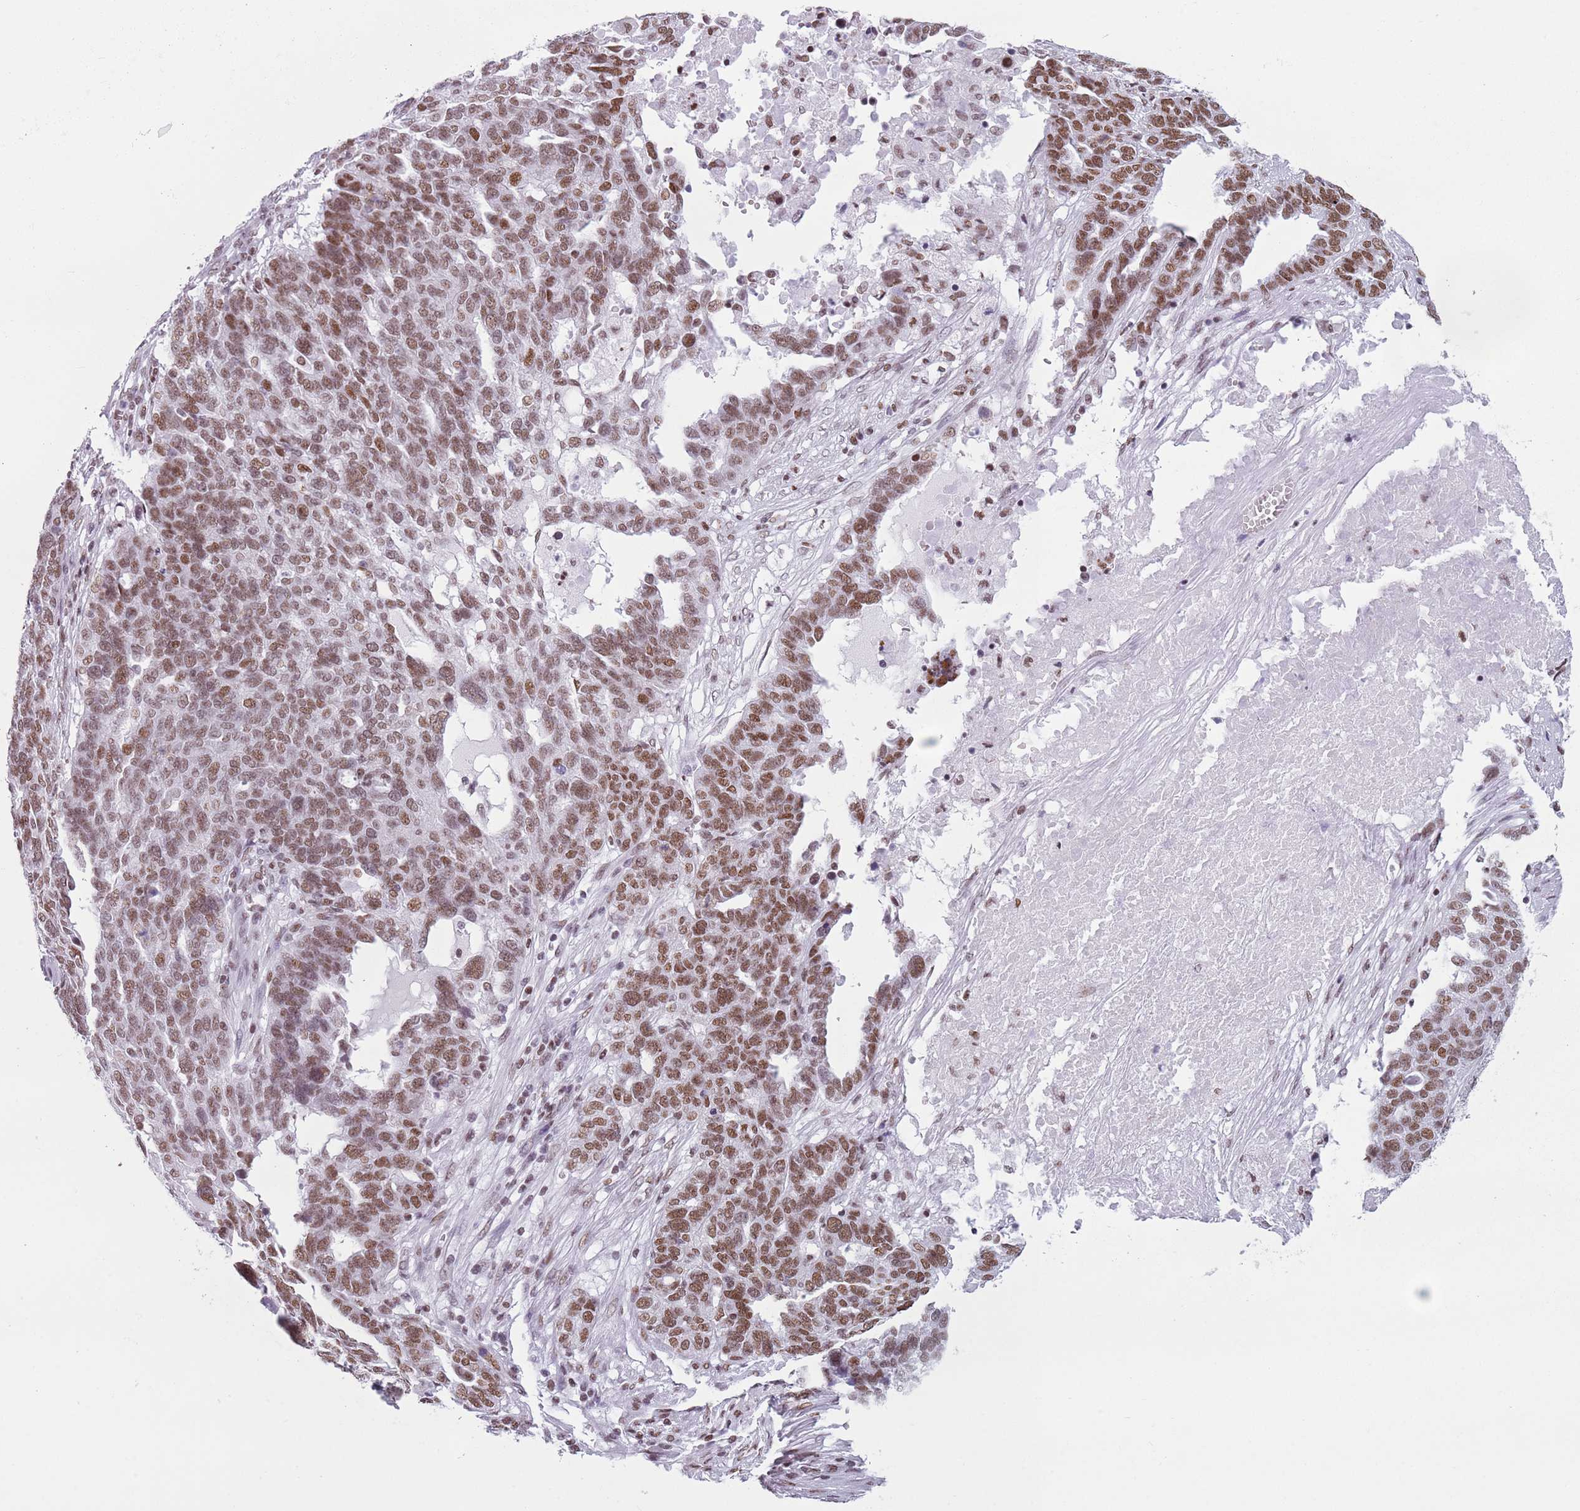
{"staining": {"intensity": "moderate", "quantity": ">75%", "location": "nuclear"}, "tissue": "ovarian cancer", "cell_type": "Tumor cells", "image_type": "cancer", "snomed": [{"axis": "morphology", "description": "Cystadenocarcinoma, serous, NOS"}, {"axis": "topography", "description": "Ovary"}], "caption": "Ovarian serous cystadenocarcinoma stained for a protein exhibits moderate nuclear positivity in tumor cells. (DAB (3,3'-diaminobenzidine) IHC, brown staining for protein, blue staining for nuclei).", "gene": "FAM104B", "patient": {"sex": "female", "age": 59}}